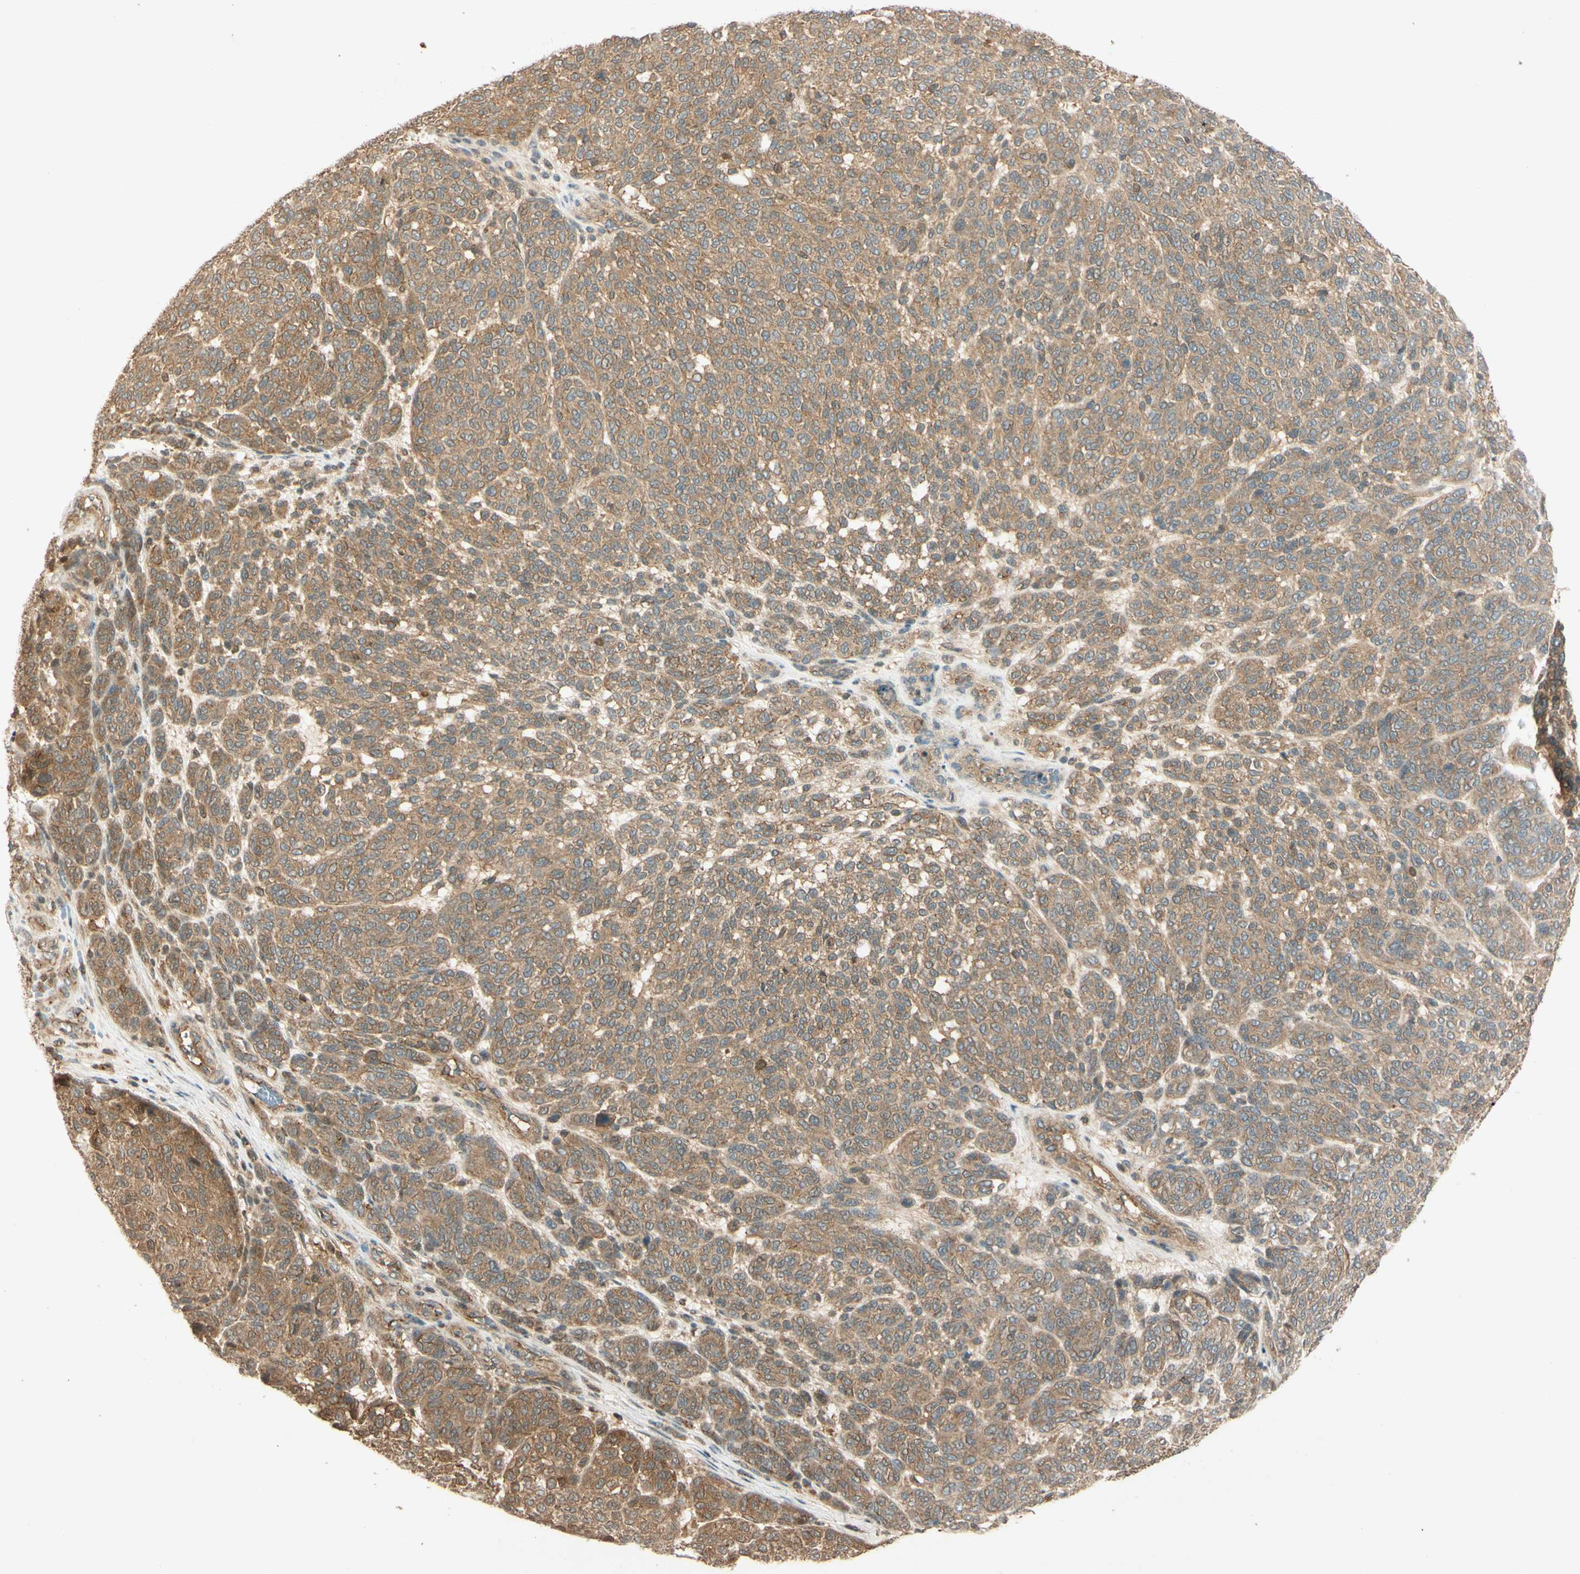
{"staining": {"intensity": "moderate", "quantity": ">75%", "location": "cytoplasmic/membranous"}, "tissue": "melanoma", "cell_type": "Tumor cells", "image_type": "cancer", "snomed": [{"axis": "morphology", "description": "Malignant melanoma, NOS"}, {"axis": "topography", "description": "Skin"}], "caption": "A brown stain highlights moderate cytoplasmic/membranous positivity of a protein in malignant melanoma tumor cells.", "gene": "EPHA8", "patient": {"sex": "male", "age": 59}}